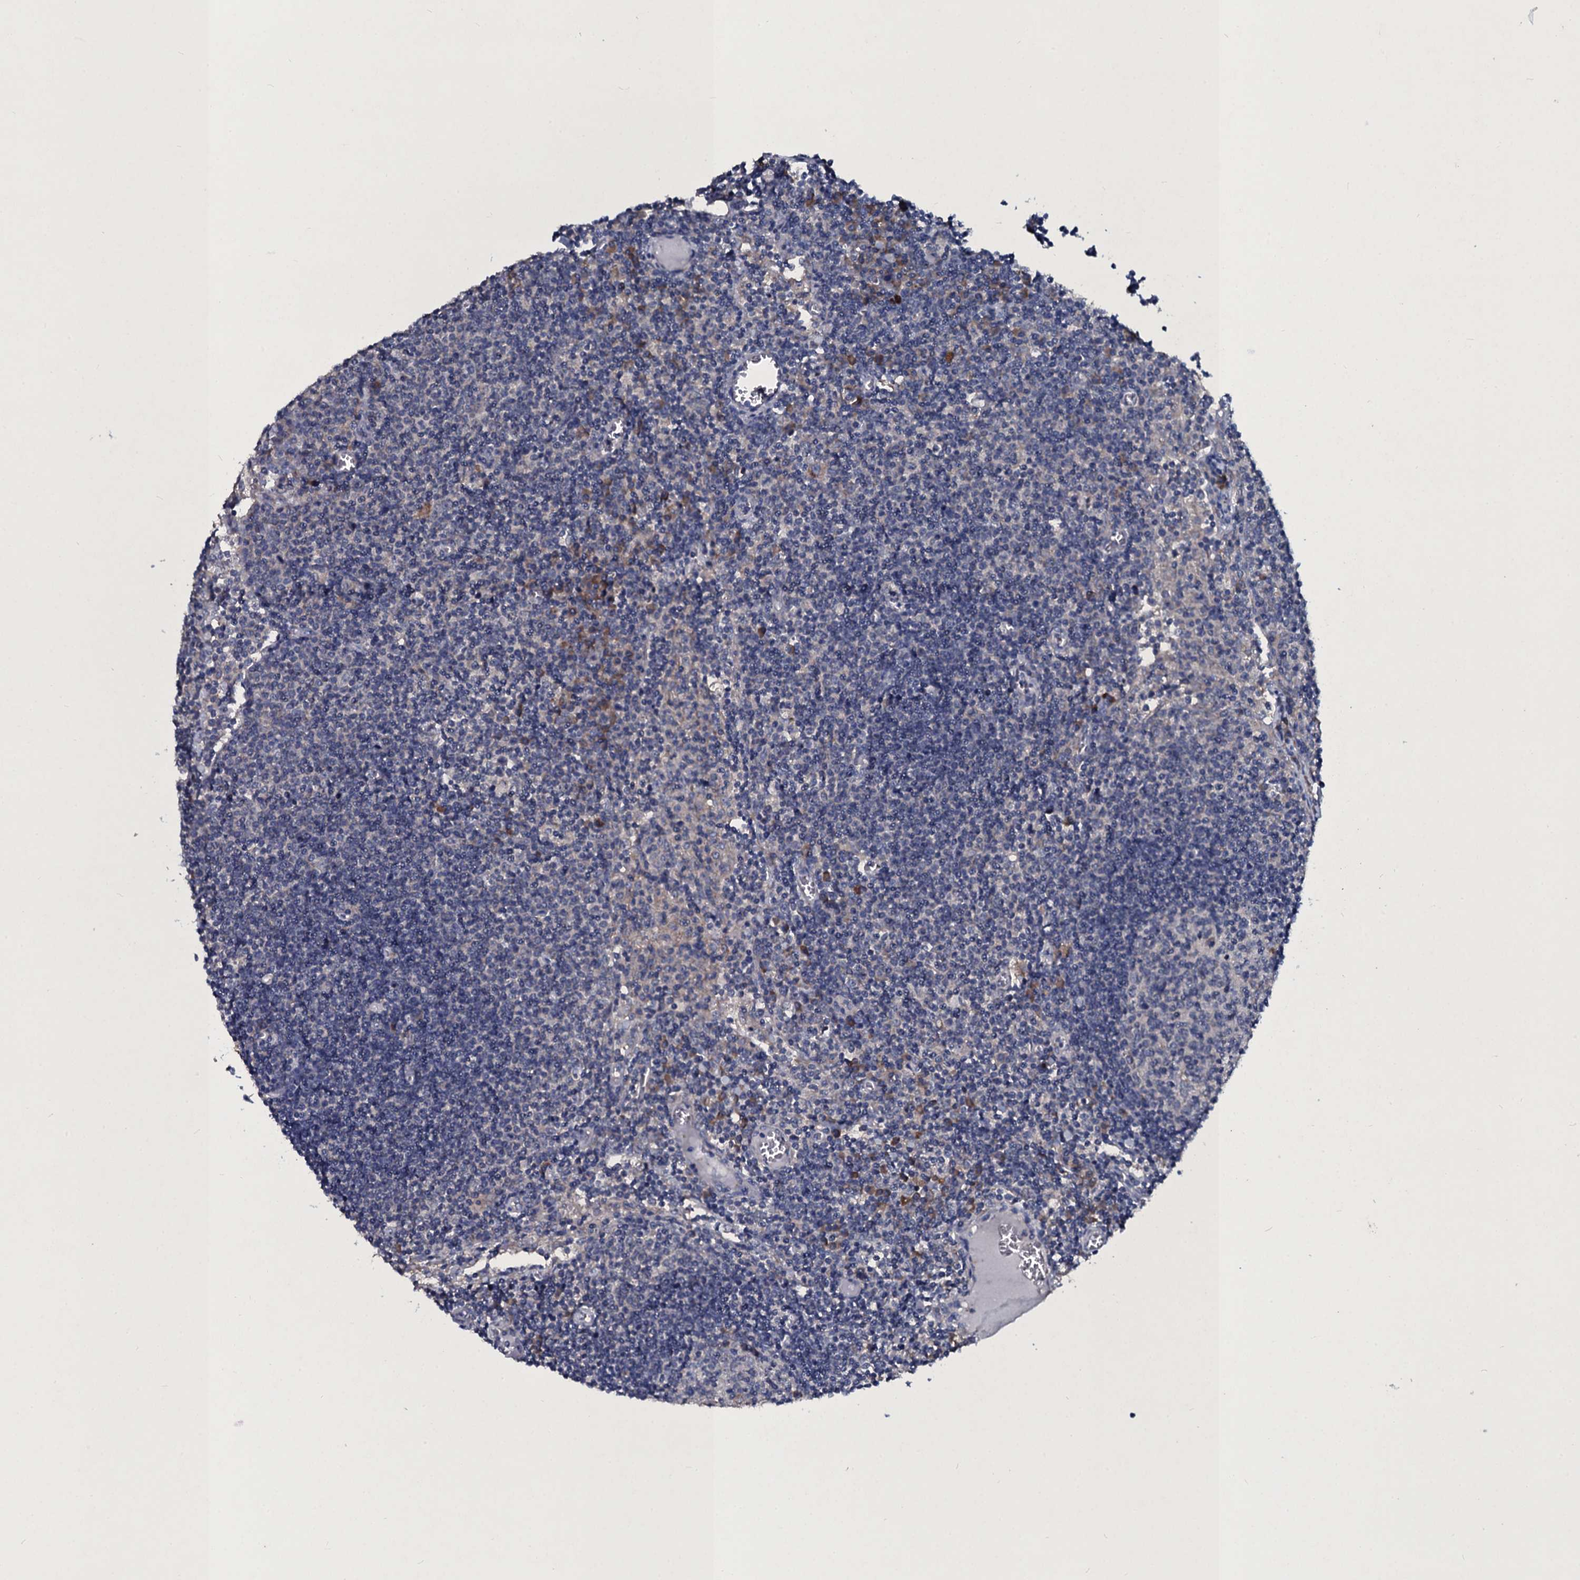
{"staining": {"intensity": "negative", "quantity": "none", "location": "none"}, "tissue": "lymph node", "cell_type": "Germinal center cells", "image_type": "normal", "snomed": [{"axis": "morphology", "description": "Normal tissue, NOS"}, {"axis": "topography", "description": "Lymph node"}], "caption": "This is an immunohistochemistry micrograph of normal human lymph node. There is no staining in germinal center cells.", "gene": "TPGS2", "patient": {"sex": "female", "age": 55}}